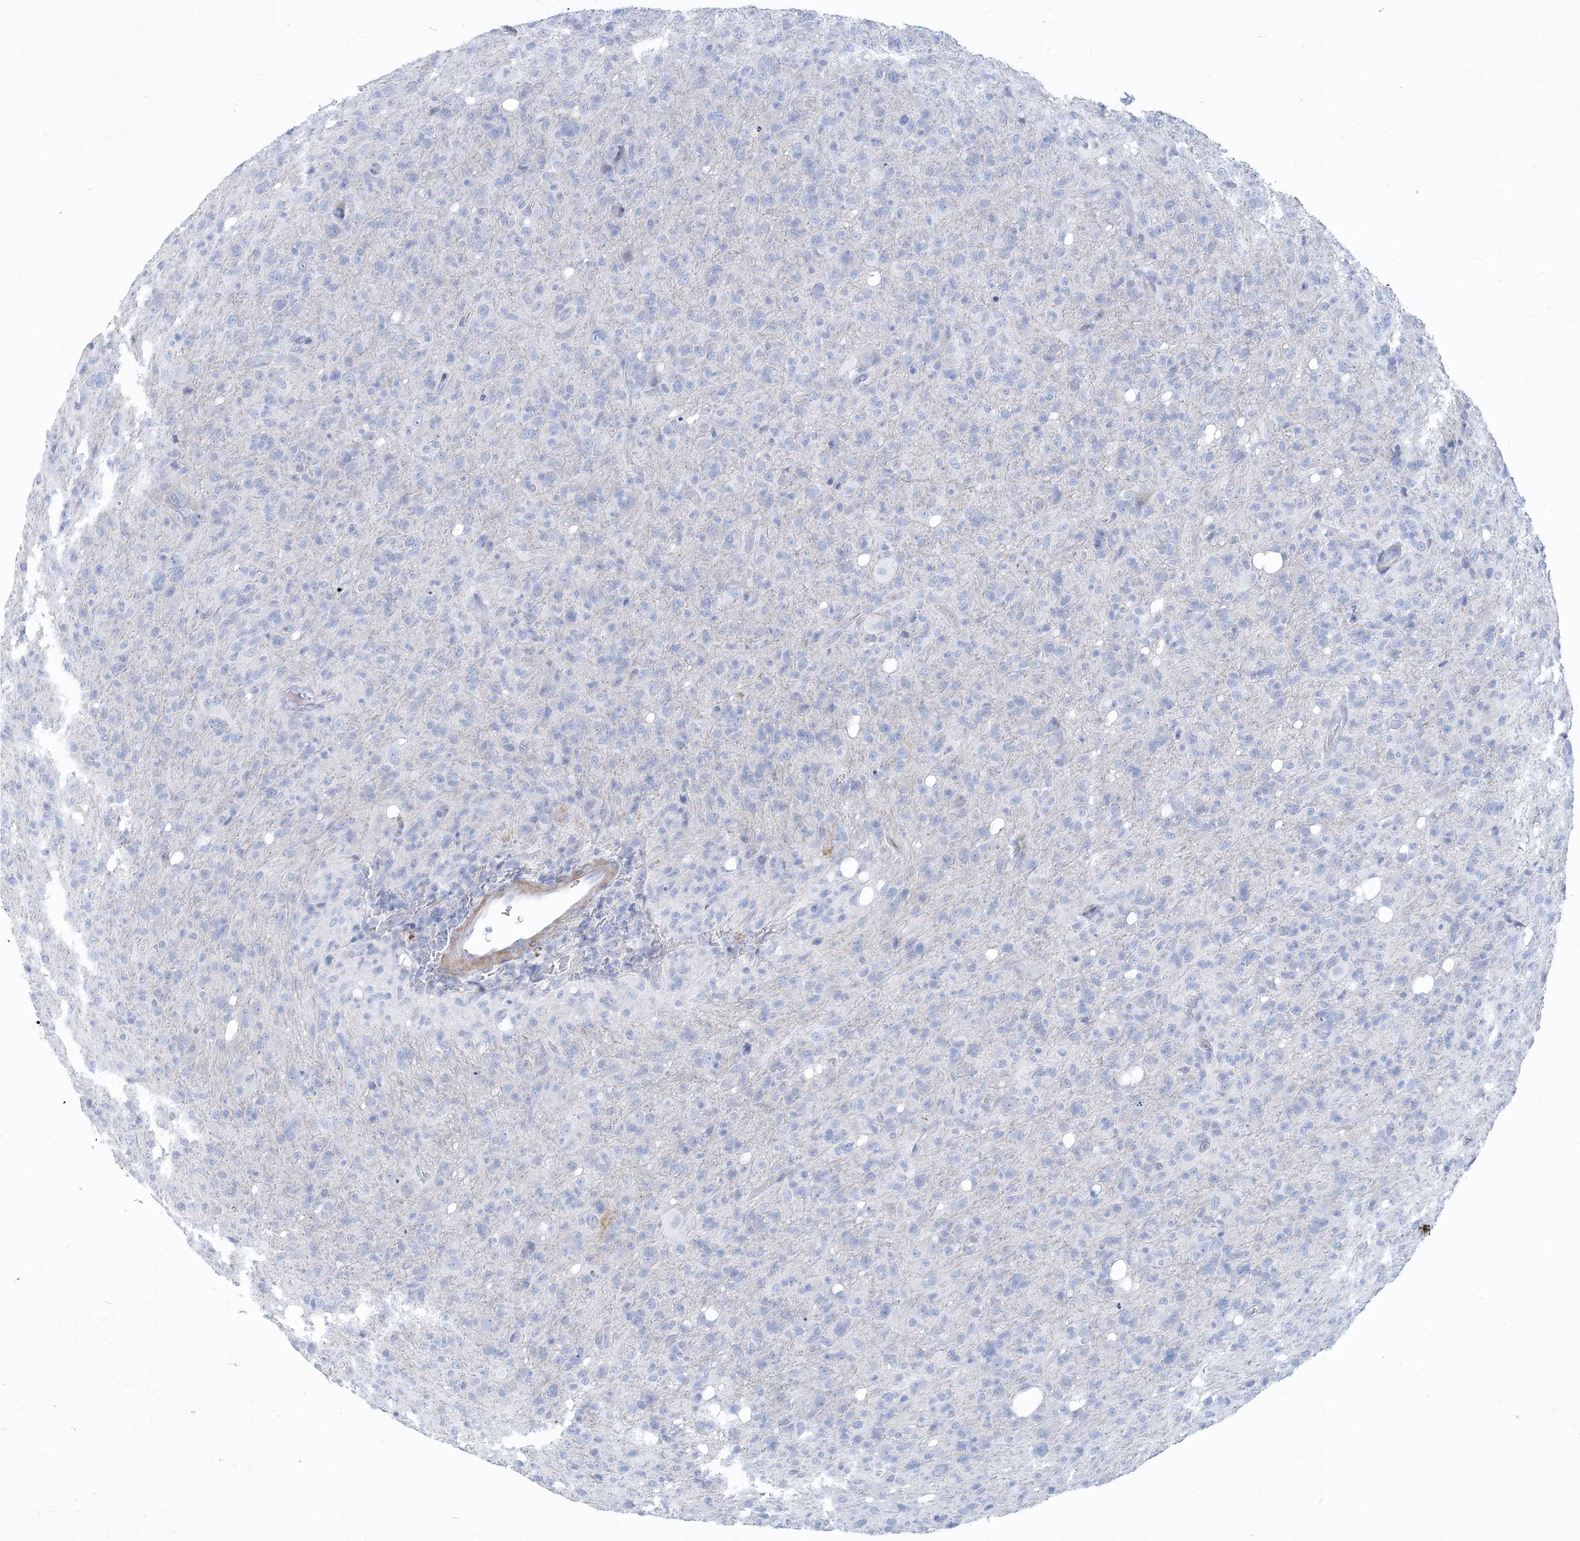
{"staining": {"intensity": "negative", "quantity": "none", "location": "none"}, "tissue": "glioma", "cell_type": "Tumor cells", "image_type": "cancer", "snomed": [{"axis": "morphology", "description": "Glioma, malignant, High grade"}, {"axis": "topography", "description": "Brain"}], "caption": "Glioma stained for a protein using immunohistochemistry (IHC) shows no staining tumor cells.", "gene": "MOXD1", "patient": {"sex": "female", "age": 57}}